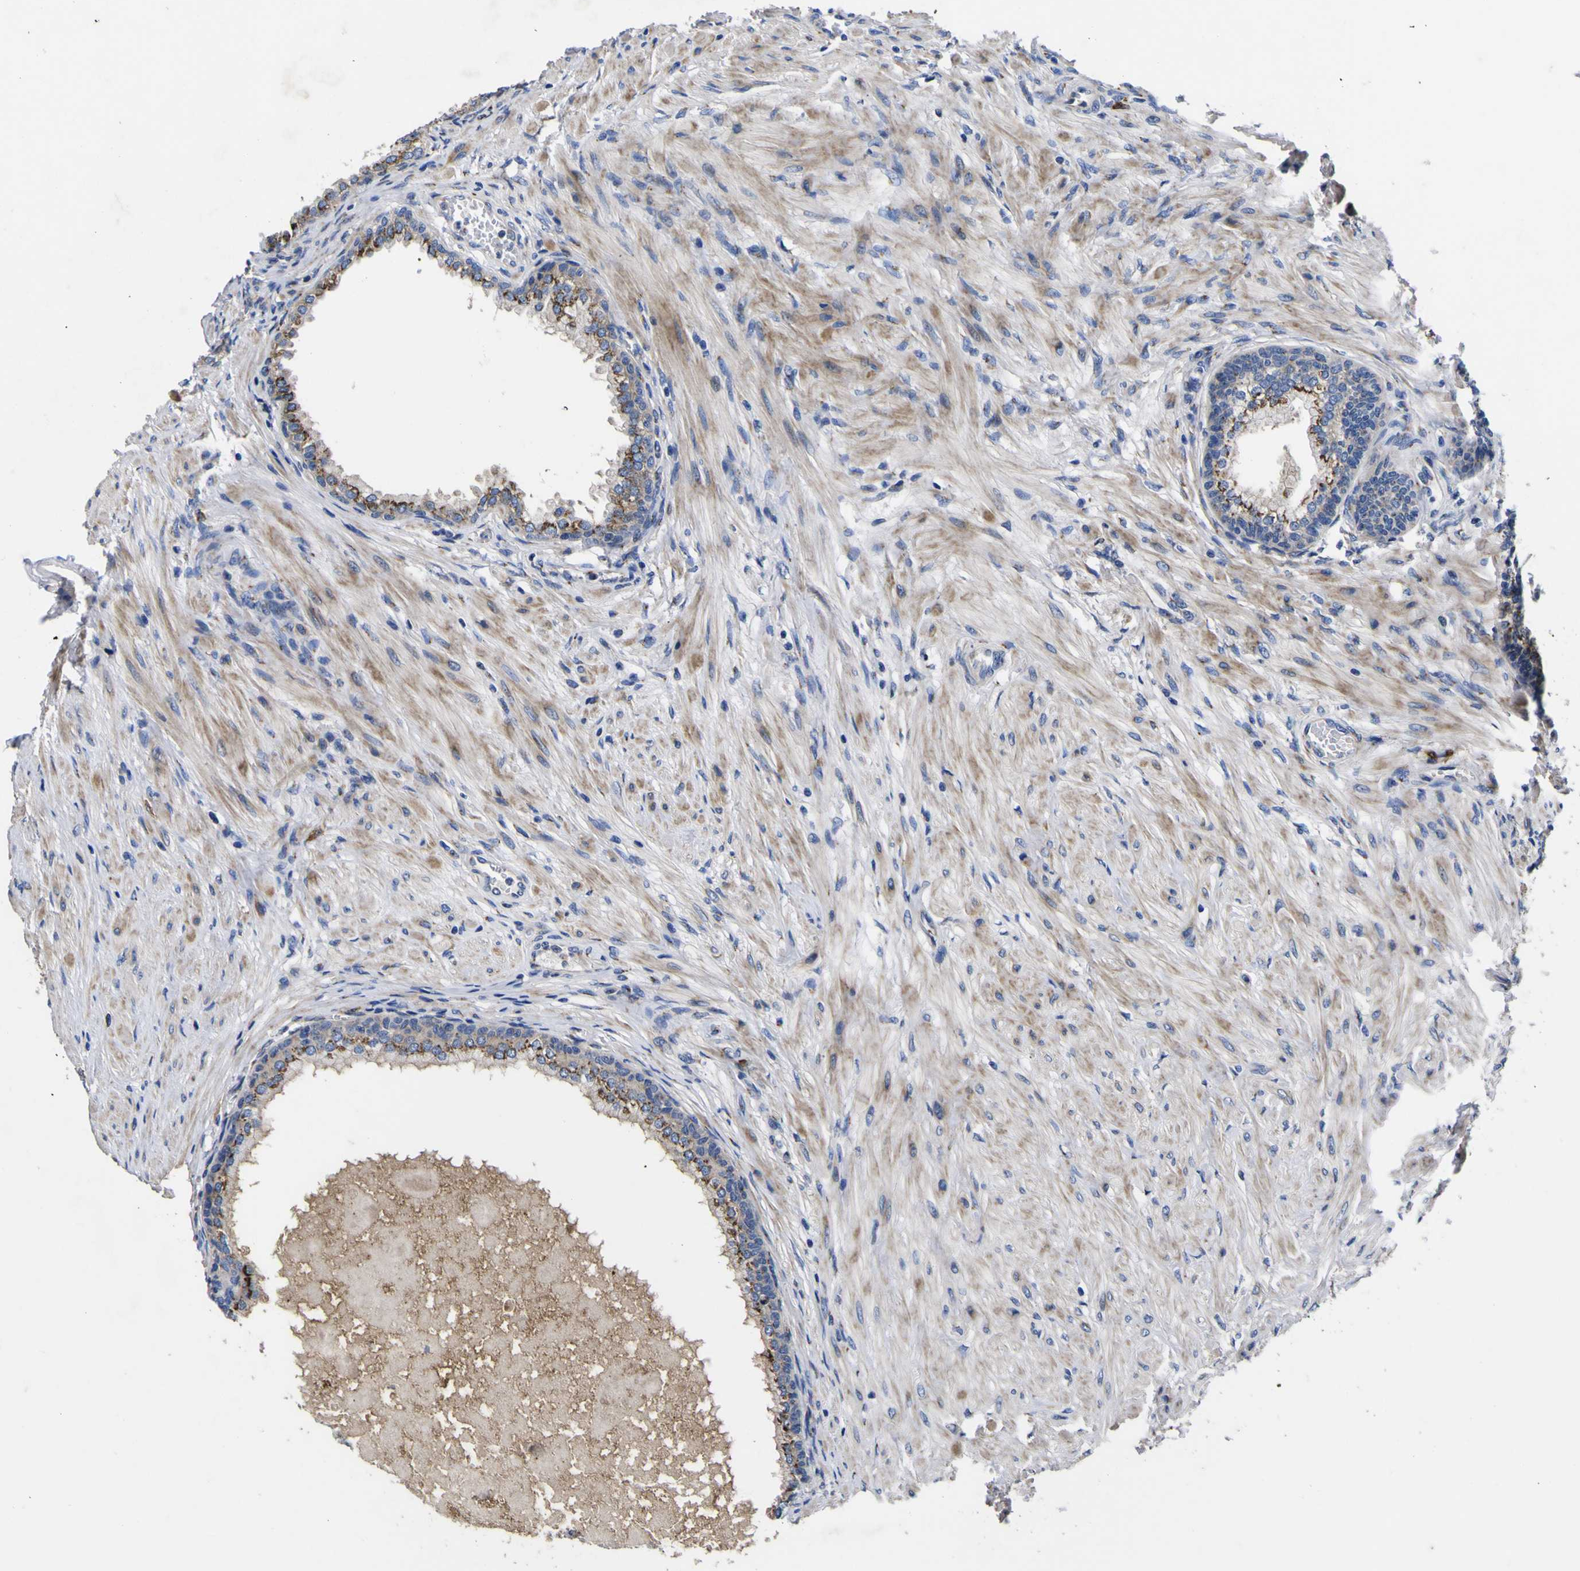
{"staining": {"intensity": "strong", "quantity": ">75%", "location": "cytoplasmic/membranous"}, "tissue": "prostate", "cell_type": "Glandular cells", "image_type": "normal", "snomed": [{"axis": "morphology", "description": "Normal tissue, NOS"}, {"axis": "morphology", "description": "Urothelial carcinoma, Low grade"}, {"axis": "topography", "description": "Urinary bladder"}, {"axis": "topography", "description": "Prostate"}], "caption": "Approximately >75% of glandular cells in normal prostate show strong cytoplasmic/membranous protein staining as visualized by brown immunohistochemical staining.", "gene": "COA1", "patient": {"sex": "male", "age": 60}}